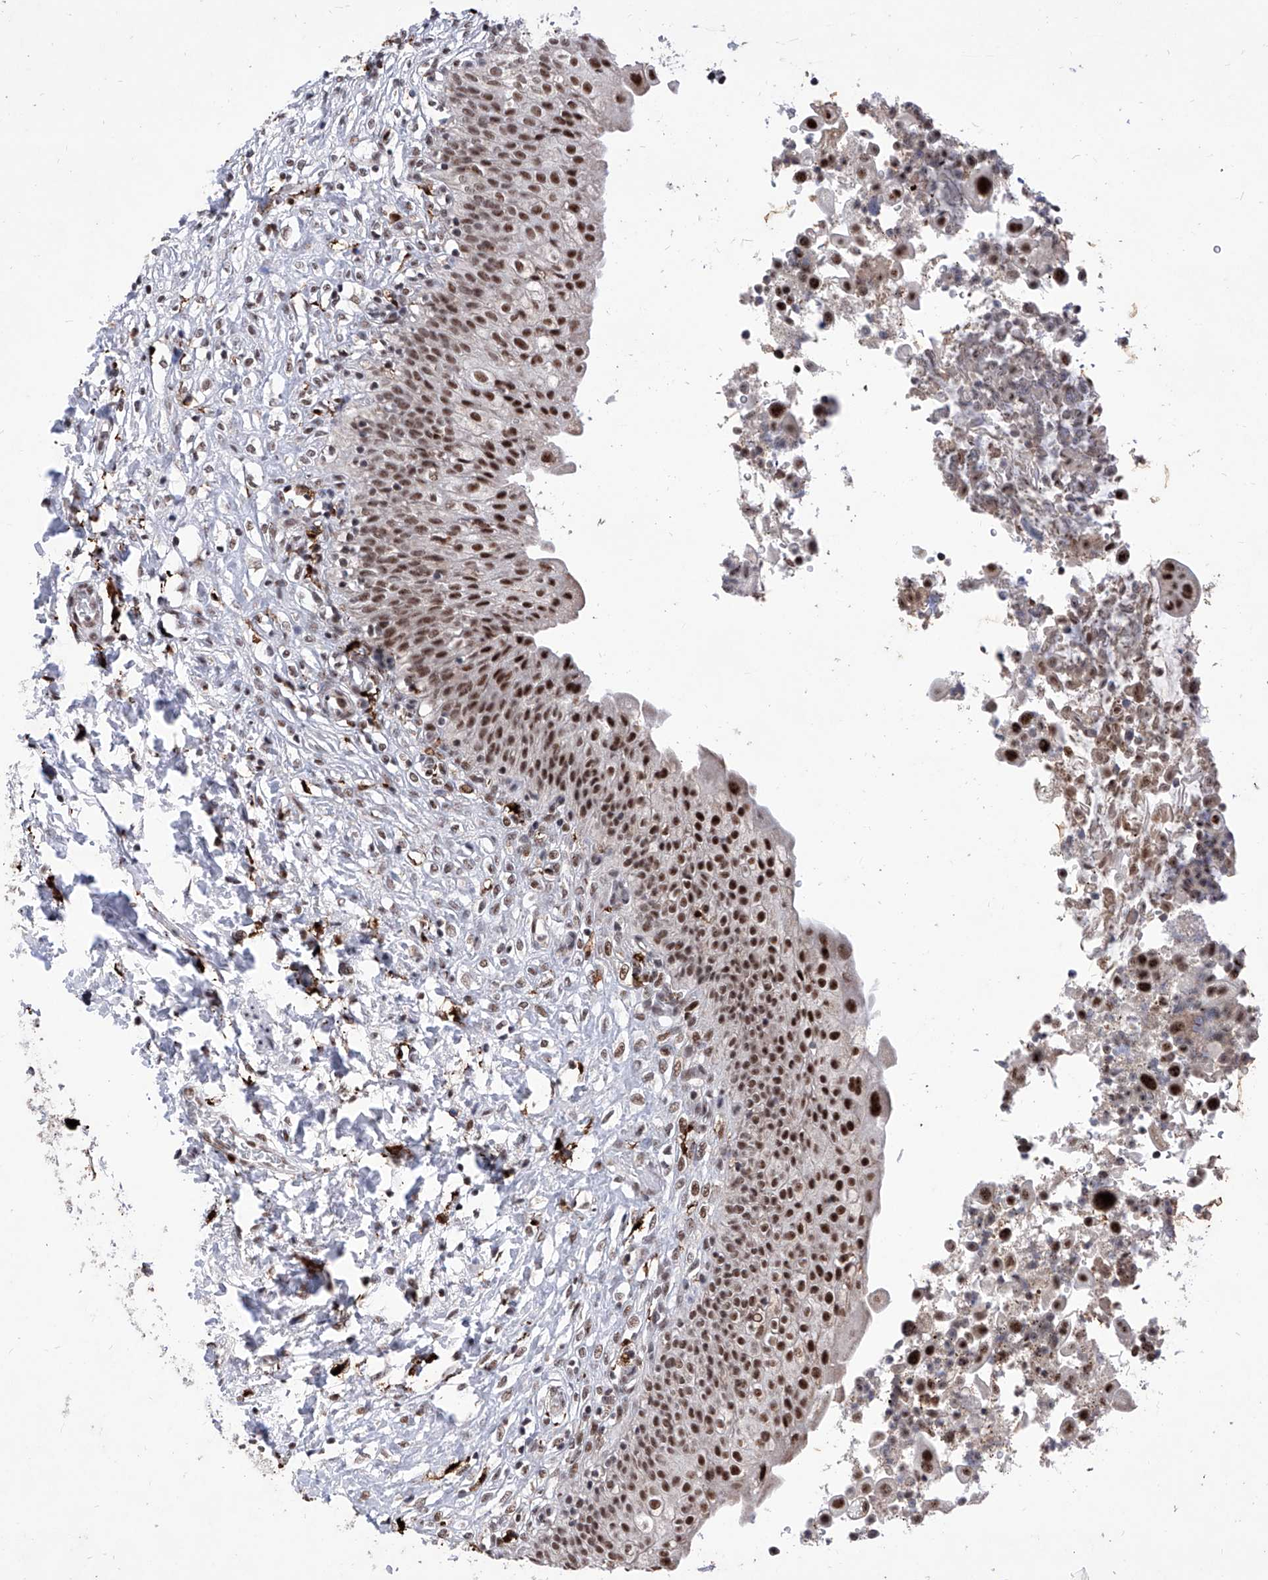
{"staining": {"intensity": "strong", "quantity": ">75%", "location": "nuclear"}, "tissue": "urinary bladder", "cell_type": "Urothelial cells", "image_type": "normal", "snomed": [{"axis": "morphology", "description": "Normal tissue, NOS"}, {"axis": "topography", "description": "Urinary bladder"}], "caption": "The histopathology image demonstrates staining of normal urinary bladder, revealing strong nuclear protein expression (brown color) within urothelial cells.", "gene": "PHF5A", "patient": {"sex": "male", "age": 55}}